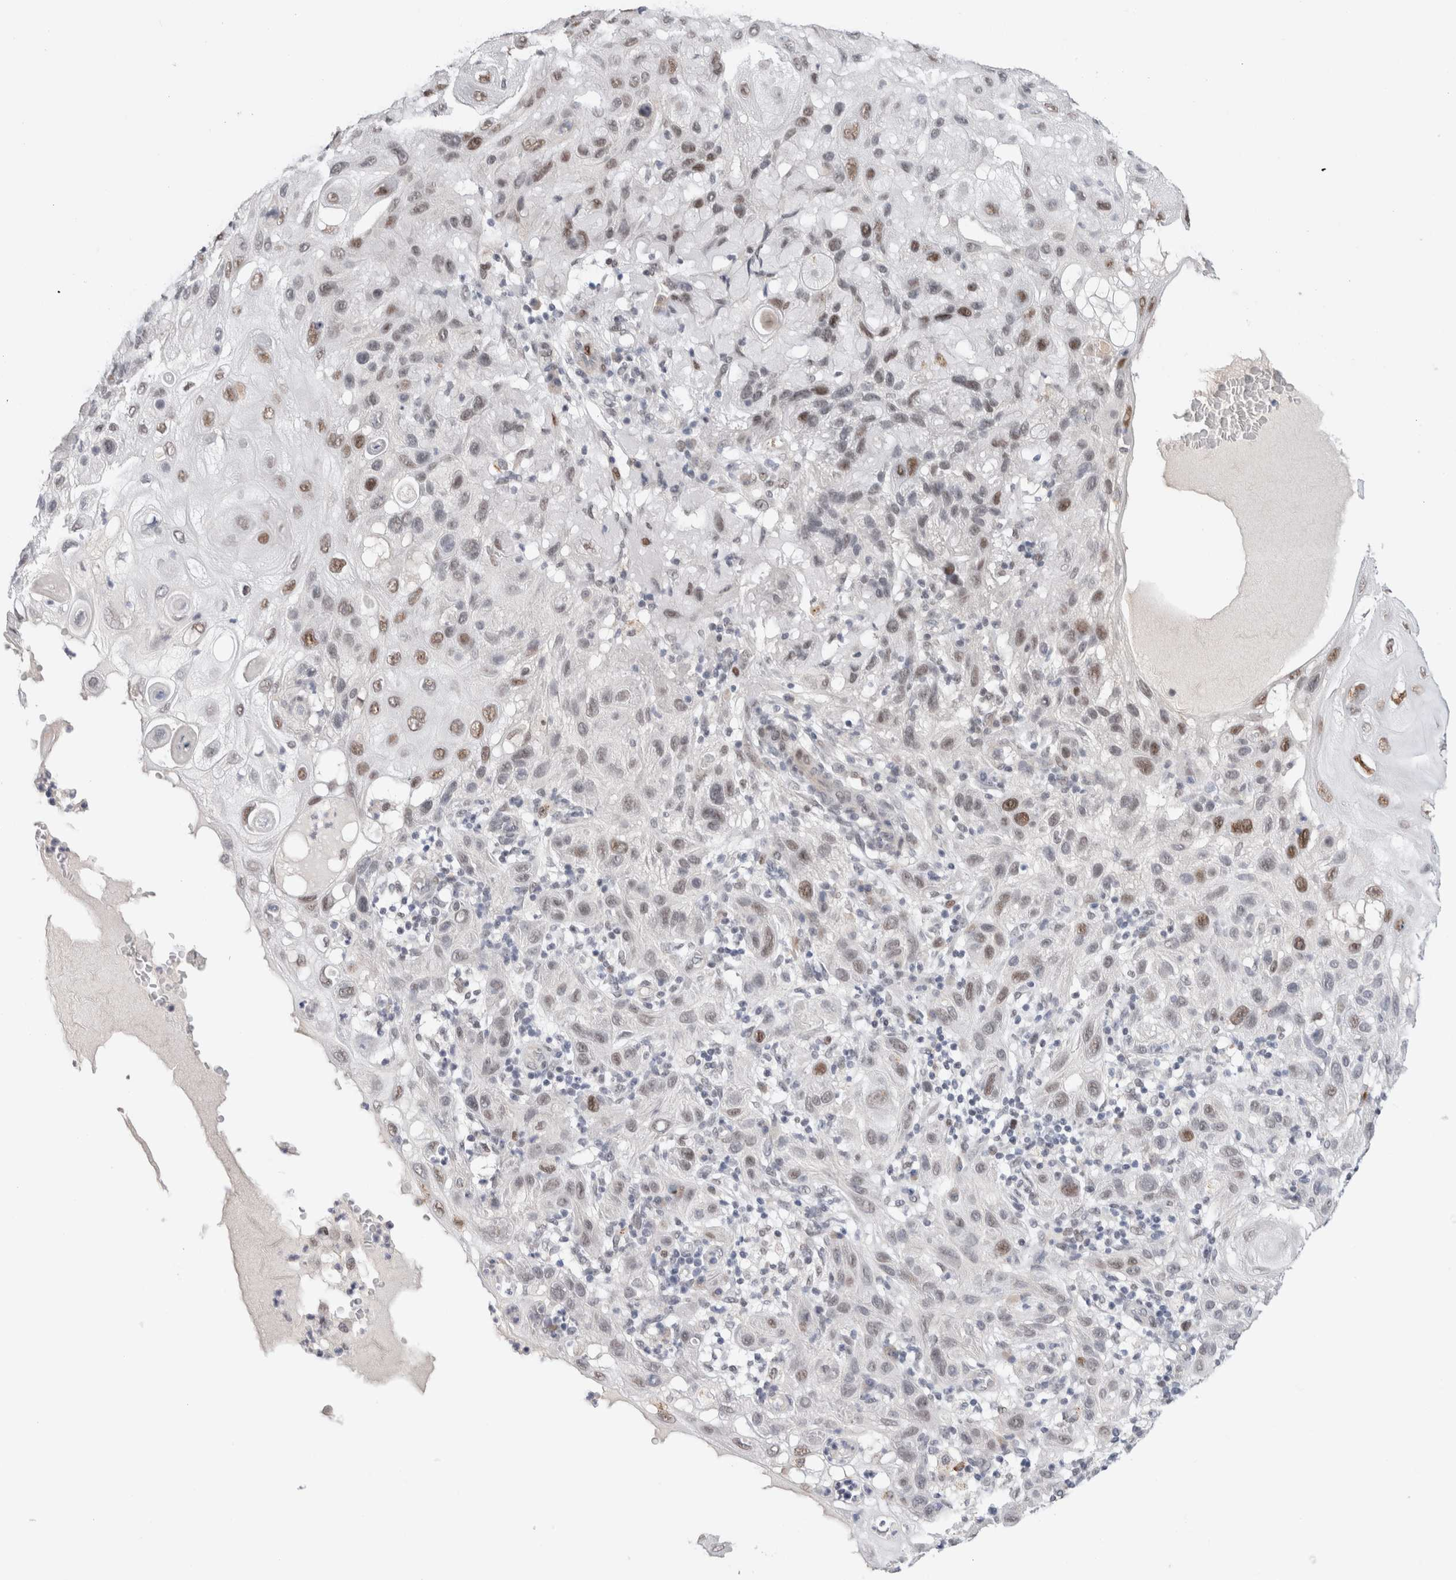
{"staining": {"intensity": "moderate", "quantity": "25%-75%", "location": "nuclear"}, "tissue": "skin cancer", "cell_type": "Tumor cells", "image_type": "cancer", "snomed": [{"axis": "morphology", "description": "Normal tissue, NOS"}, {"axis": "morphology", "description": "Squamous cell carcinoma, NOS"}, {"axis": "topography", "description": "Skin"}], "caption": "An IHC photomicrograph of tumor tissue is shown. Protein staining in brown labels moderate nuclear positivity in skin cancer (squamous cell carcinoma) within tumor cells. (DAB IHC with brightfield microscopy, high magnification).", "gene": "KNL1", "patient": {"sex": "female", "age": 96}}